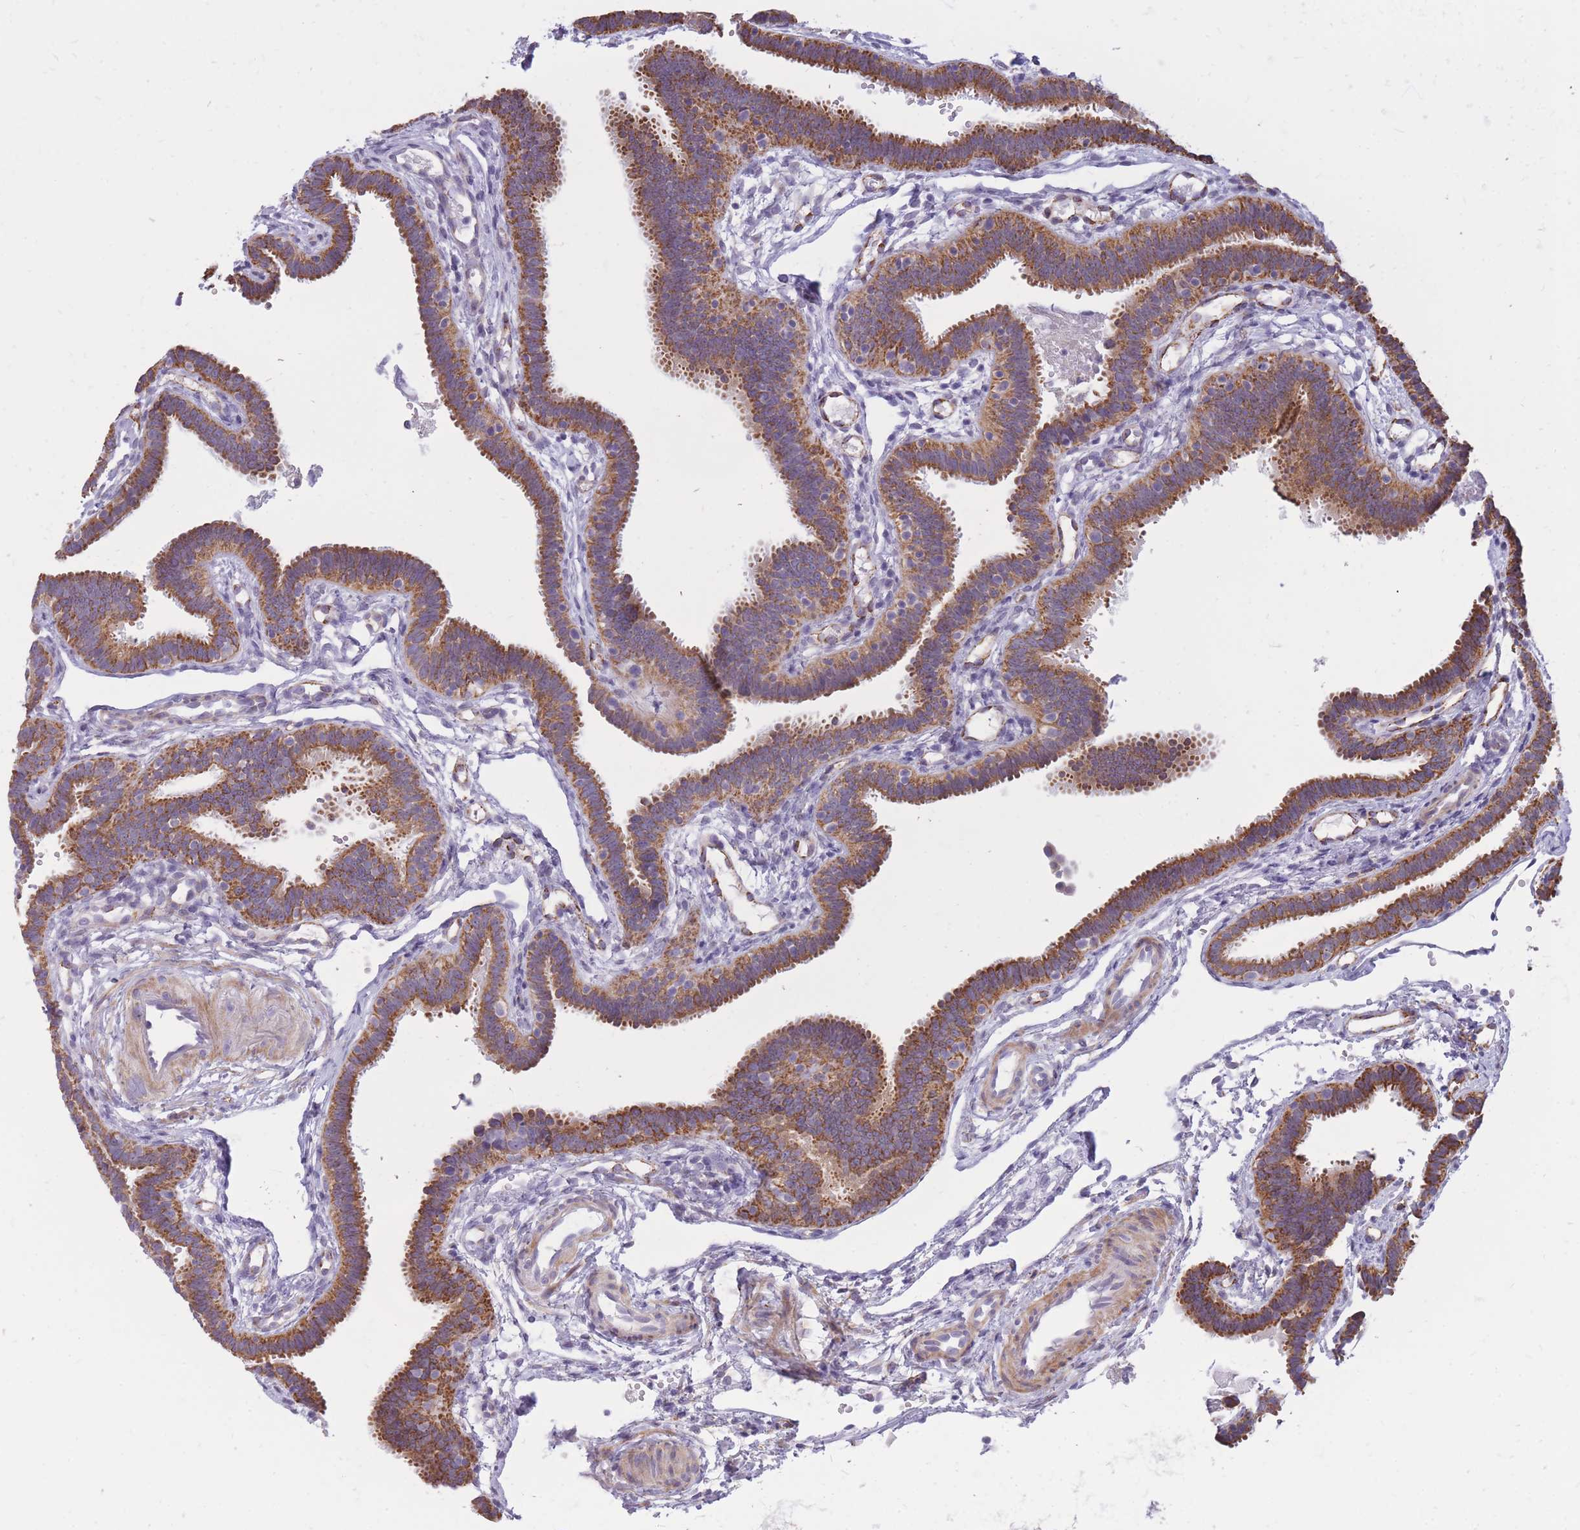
{"staining": {"intensity": "moderate", "quantity": "25%-75%", "location": "cytoplasmic/membranous"}, "tissue": "fallopian tube", "cell_type": "Glandular cells", "image_type": "normal", "snomed": [{"axis": "morphology", "description": "Normal tissue, NOS"}, {"axis": "topography", "description": "Fallopian tube"}], "caption": "High-magnification brightfield microscopy of benign fallopian tube stained with DAB (brown) and counterstained with hematoxylin (blue). glandular cells exhibit moderate cytoplasmic/membranous staining is present in approximately25%-75% of cells. (brown staining indicates protein expression, while blue staining denotes nuclei).", "gene": "RNF170", "patient": {"sex": "female", "age": 37}}